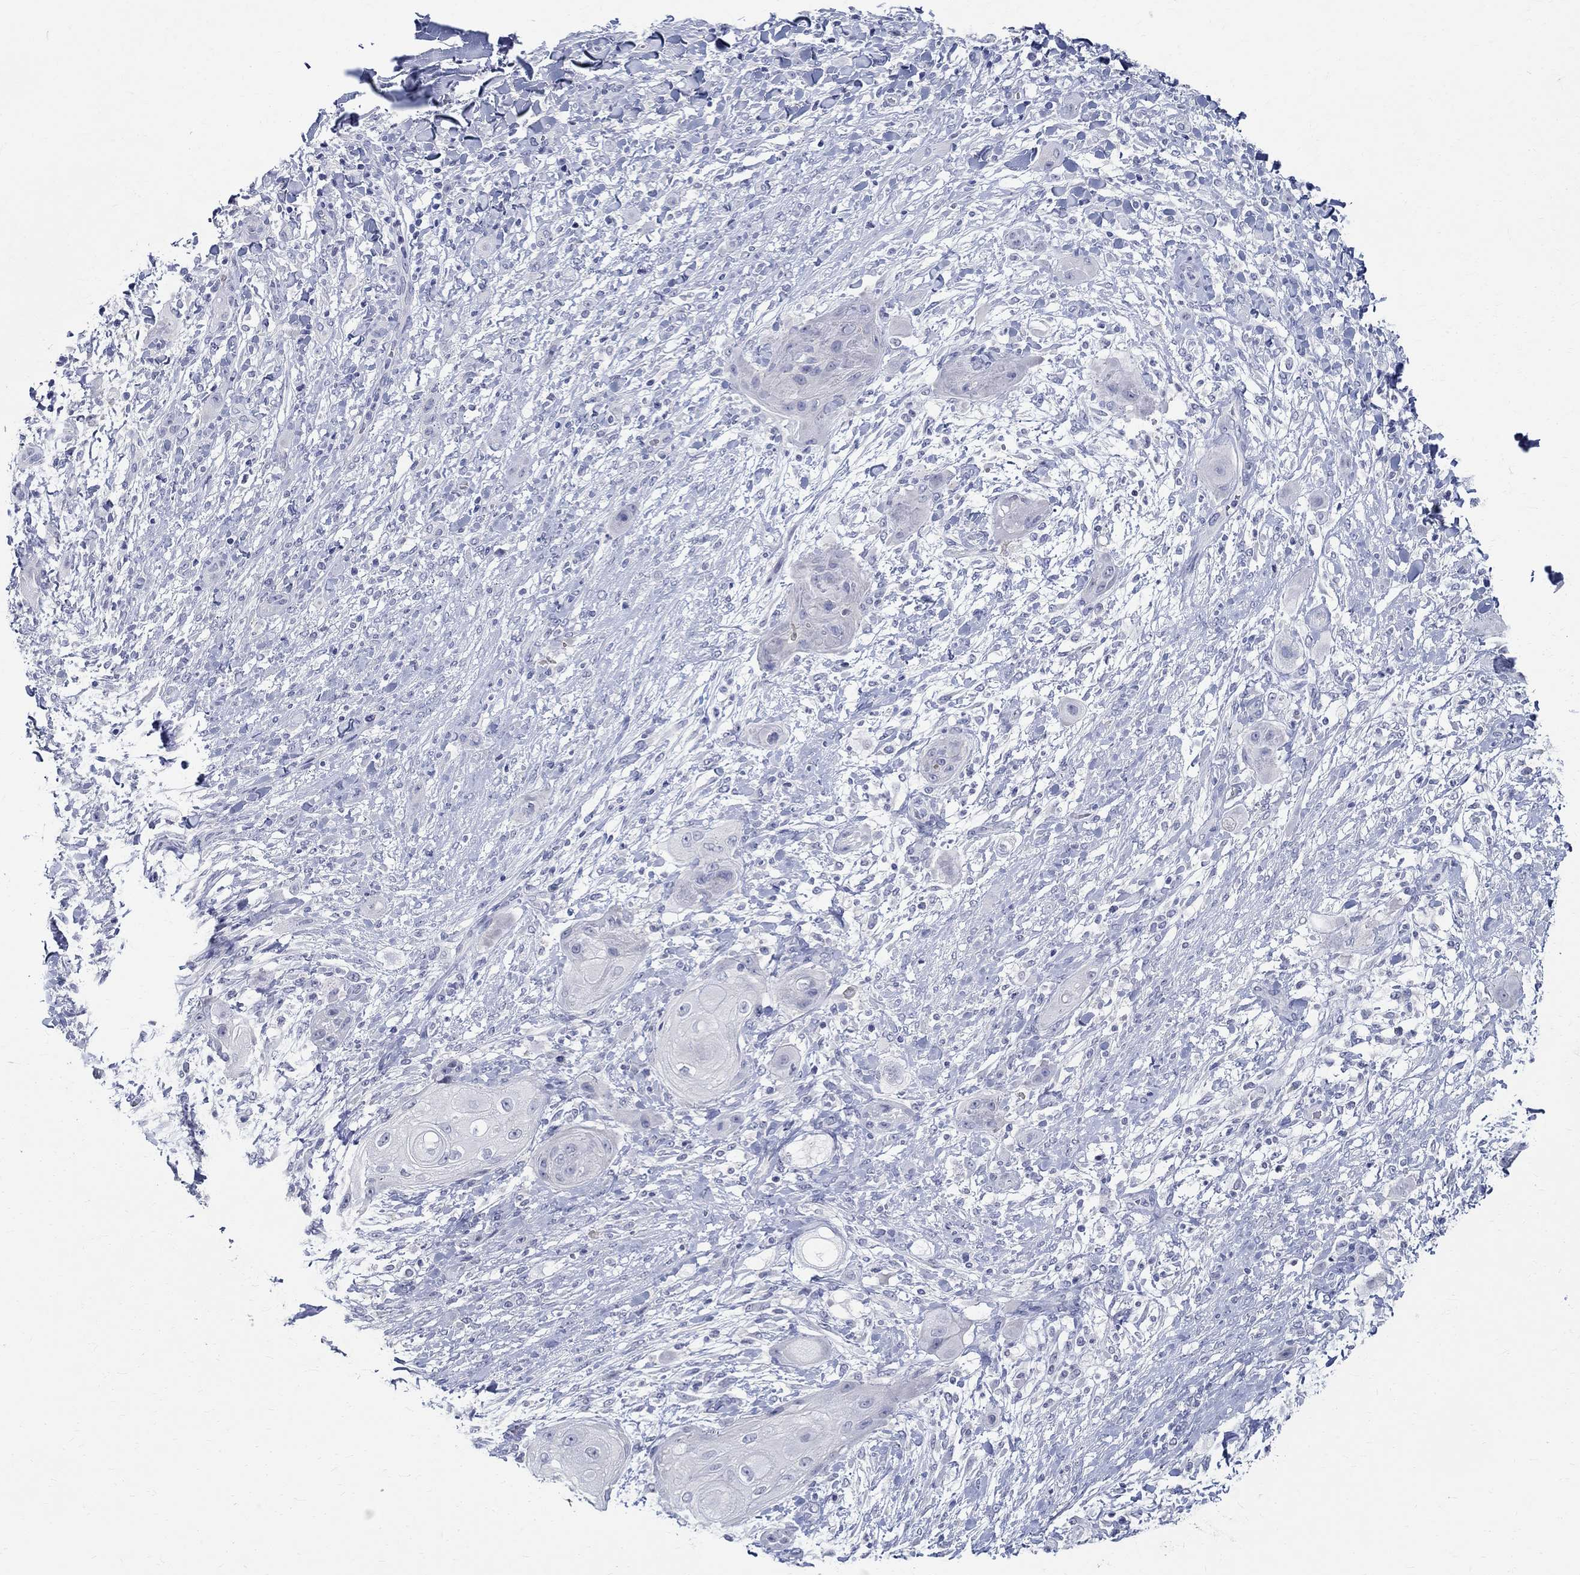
{"staining": {"intensity": "negative", "quantity": "none", "location": "none"}, "tissue": "skin cancer", "cell_type": "Tumor cells", "image_type": "cancer", "snomed": [{"axis": "morphology", "description": "Squamous cell carcinoma, NOS"}, {"axis": "topography", "description": "Skin"}], "caption": "Immunohistochemistry image of neoplastic tissue: skin cancer (squamous cell carcinoma) stained with DAB (3,3'-diaminobenzidine) exhibits no significant protein positivity in tumor cells.", "gene": "CETN1", "patient": {"sex": "male", "age": 62}}